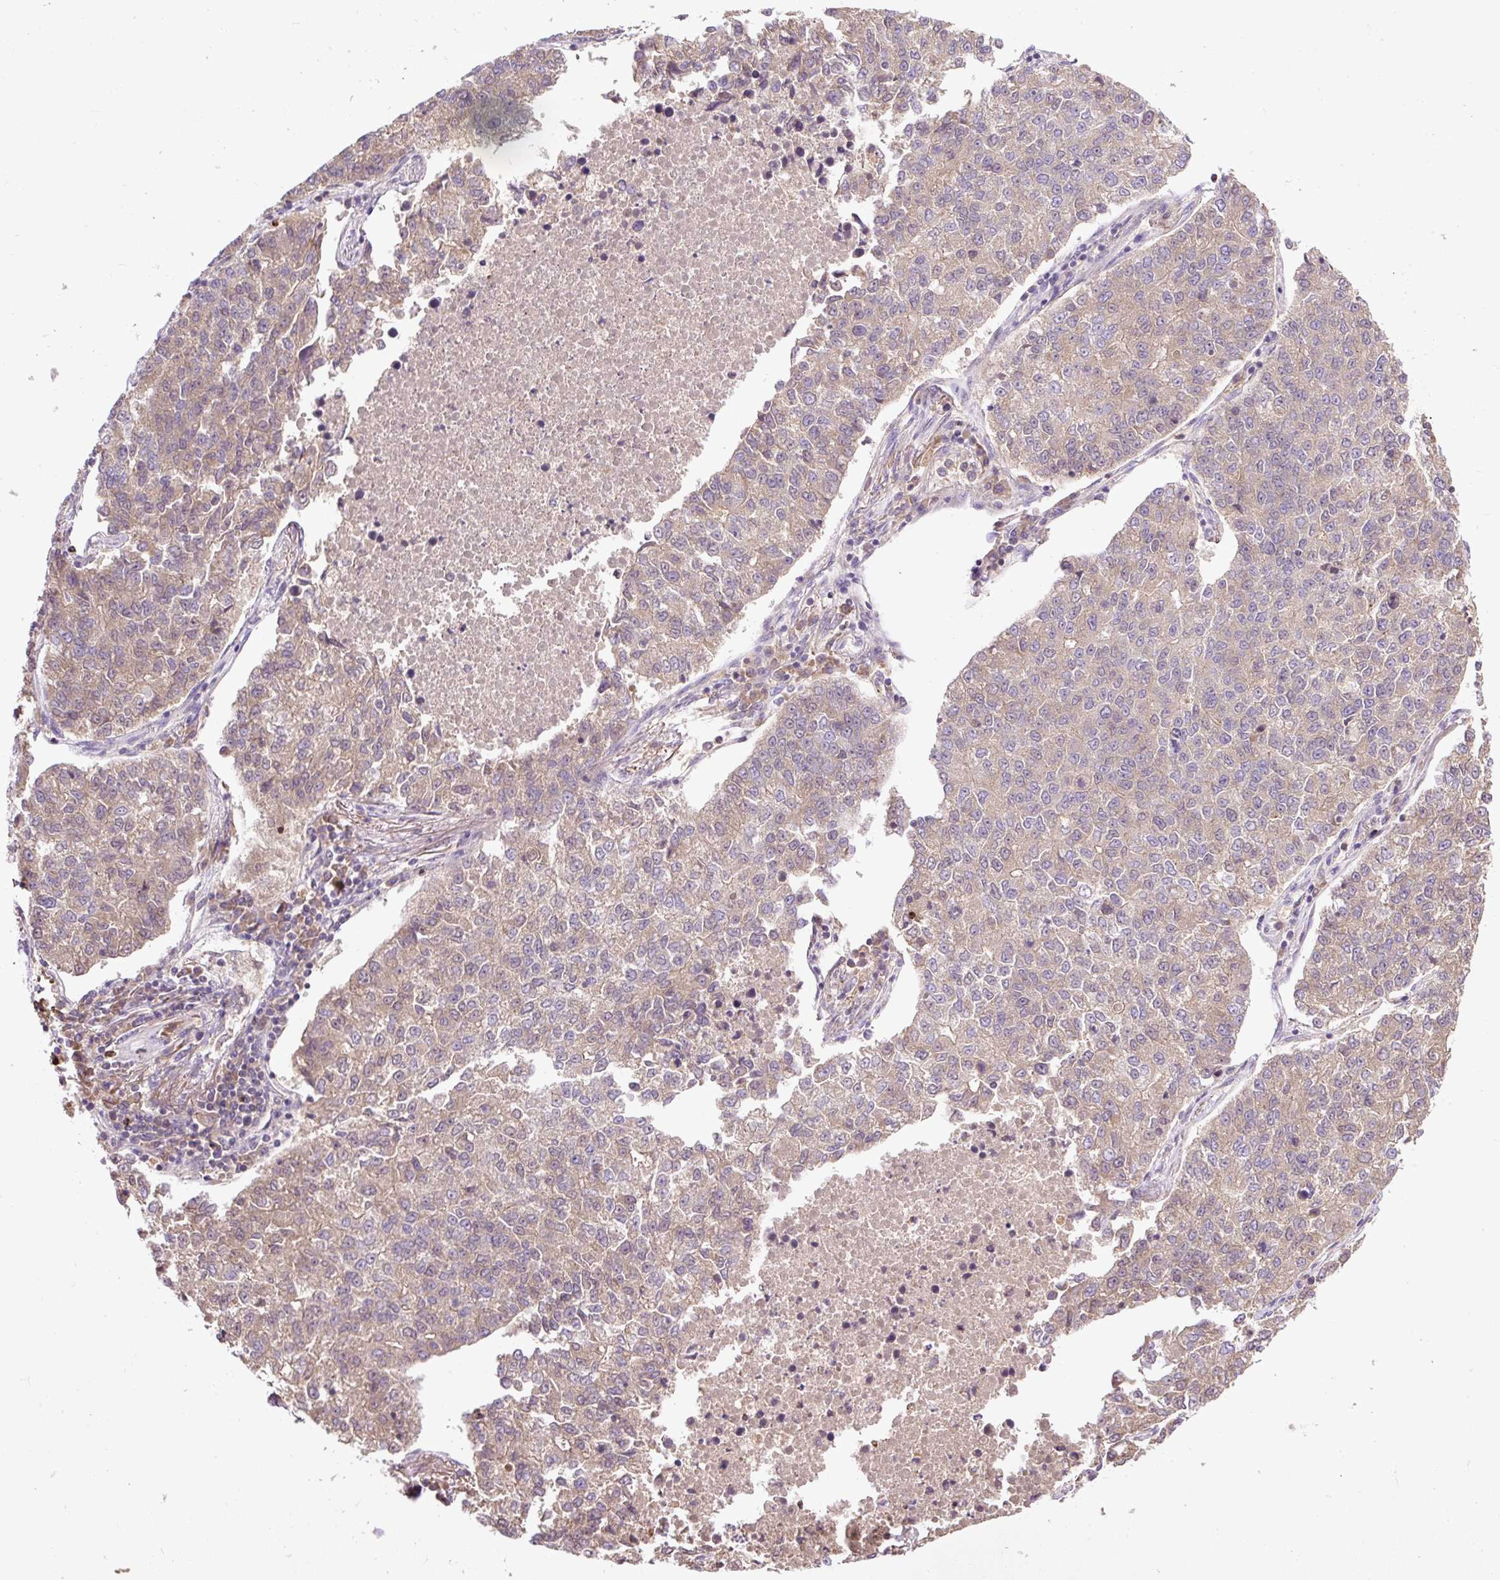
{"staining": {"intensity": "weak", "quantity": ">75%", "location": "cytoplasmic/membranous"}, "tissue": "lung cancer", "cell_type": "Tumor cells", "image_type": "cancer", "snomed": [{"axis": "morphology", "description": "Adenocarcinoma, NOS"}, {"axis": "topography", "description": "Lung"}], "caption": "A histopathology image of human lung cancer (adenocarcinoma) stained for a protein exhibits weak cytoplasmic/membranous brown staining in tumor cells.", "gene": "CXCL13", "patient": {"sex": "male", "age": 49}}